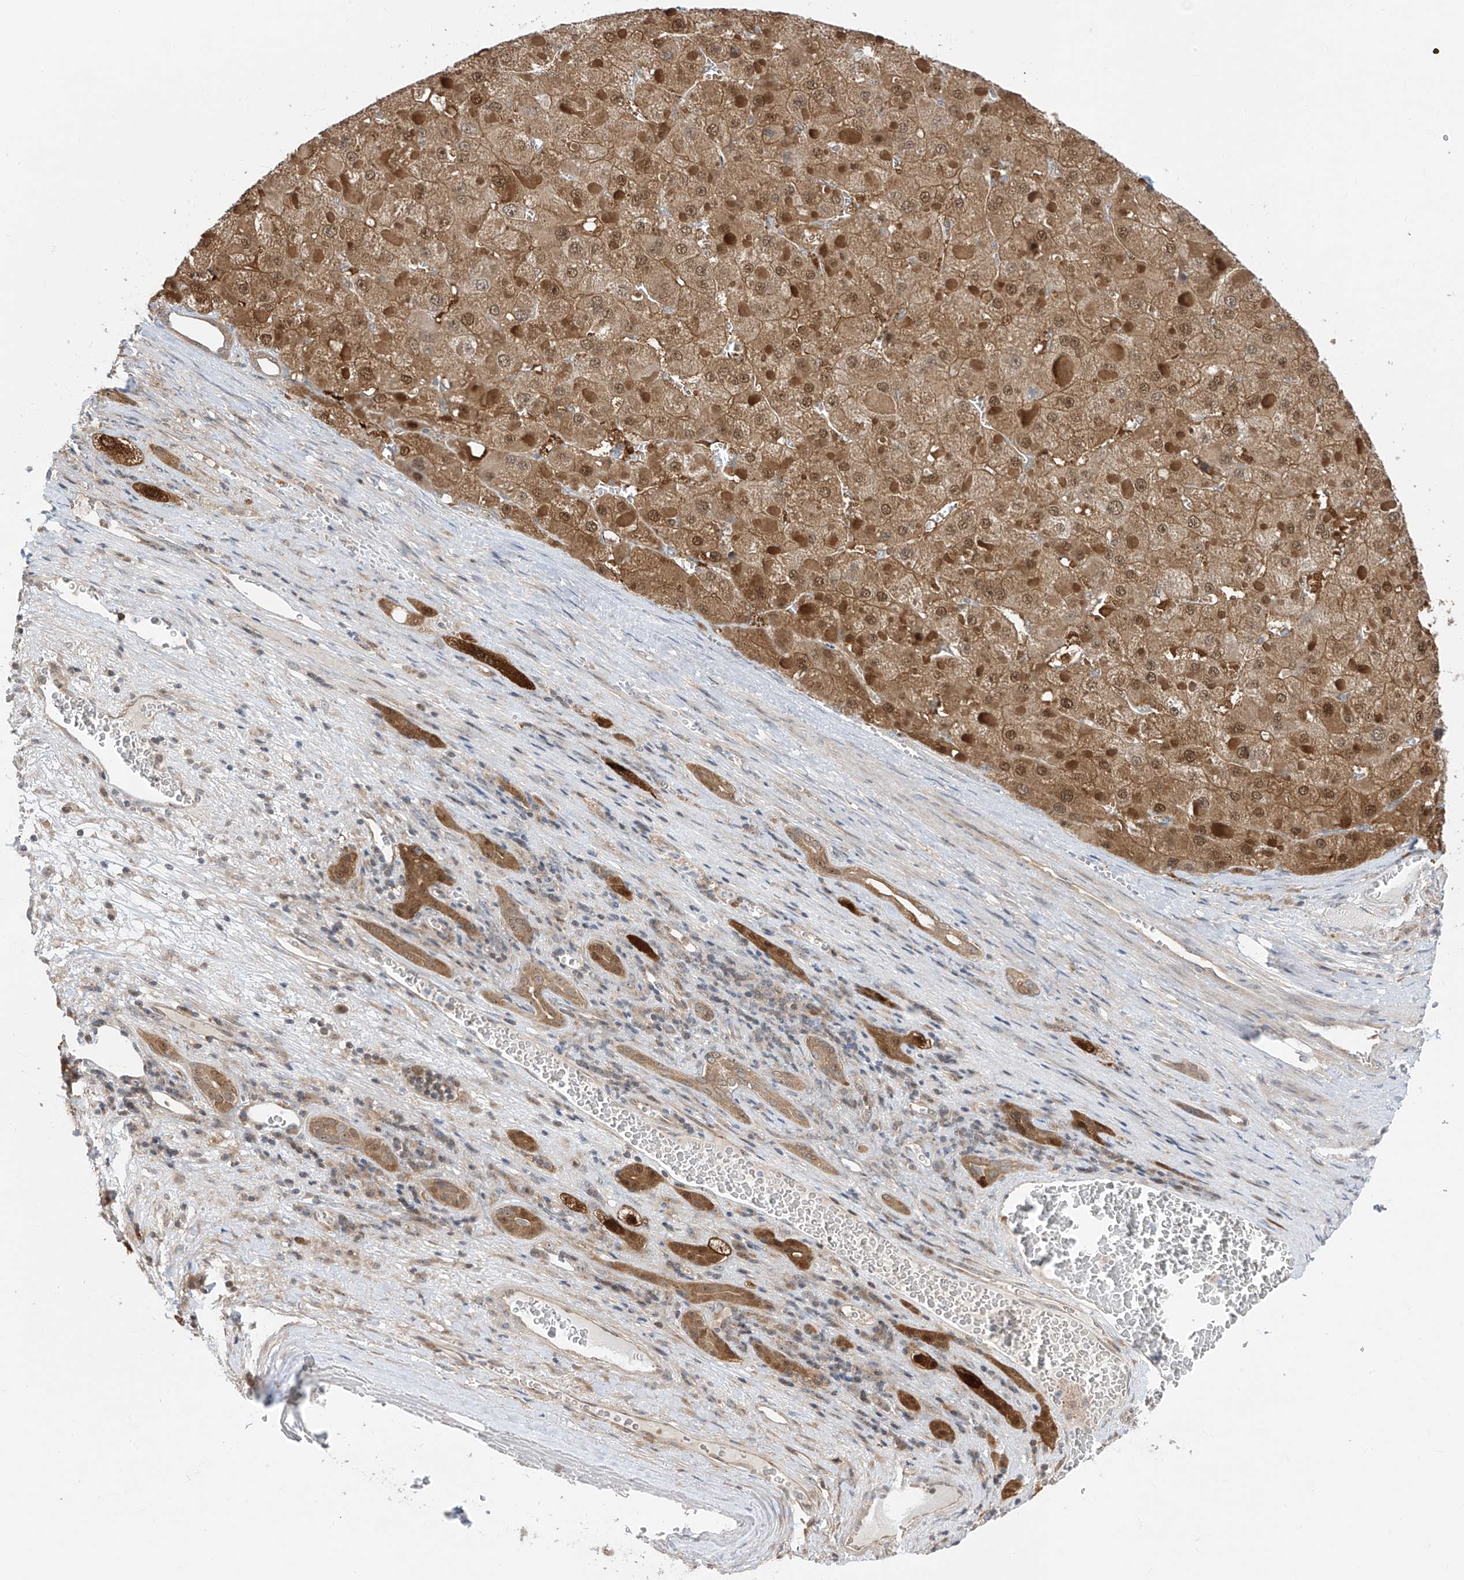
{"staining": {"intensity": "moderate", "quantity": ">75%", "location": "cytoplasmic/membranous,nuclear"}, "tissue": "liver cancer", "cell_type": "Tumor cells", "image_type": "cancer", "snomed": [{"axis": "morphology", "description": "Carcinoma, Hepatocellular, NOS"}, {"axis": "topography", "description": "Liver"}], "caption": "Liver cancer stained with IHC demonstrates moderate cytoplasmic/membranous and nuclear expression in approximately >75% of tumor cells.", "gene": "TTC38", "patient": {"sex": "female", "age": 73}}